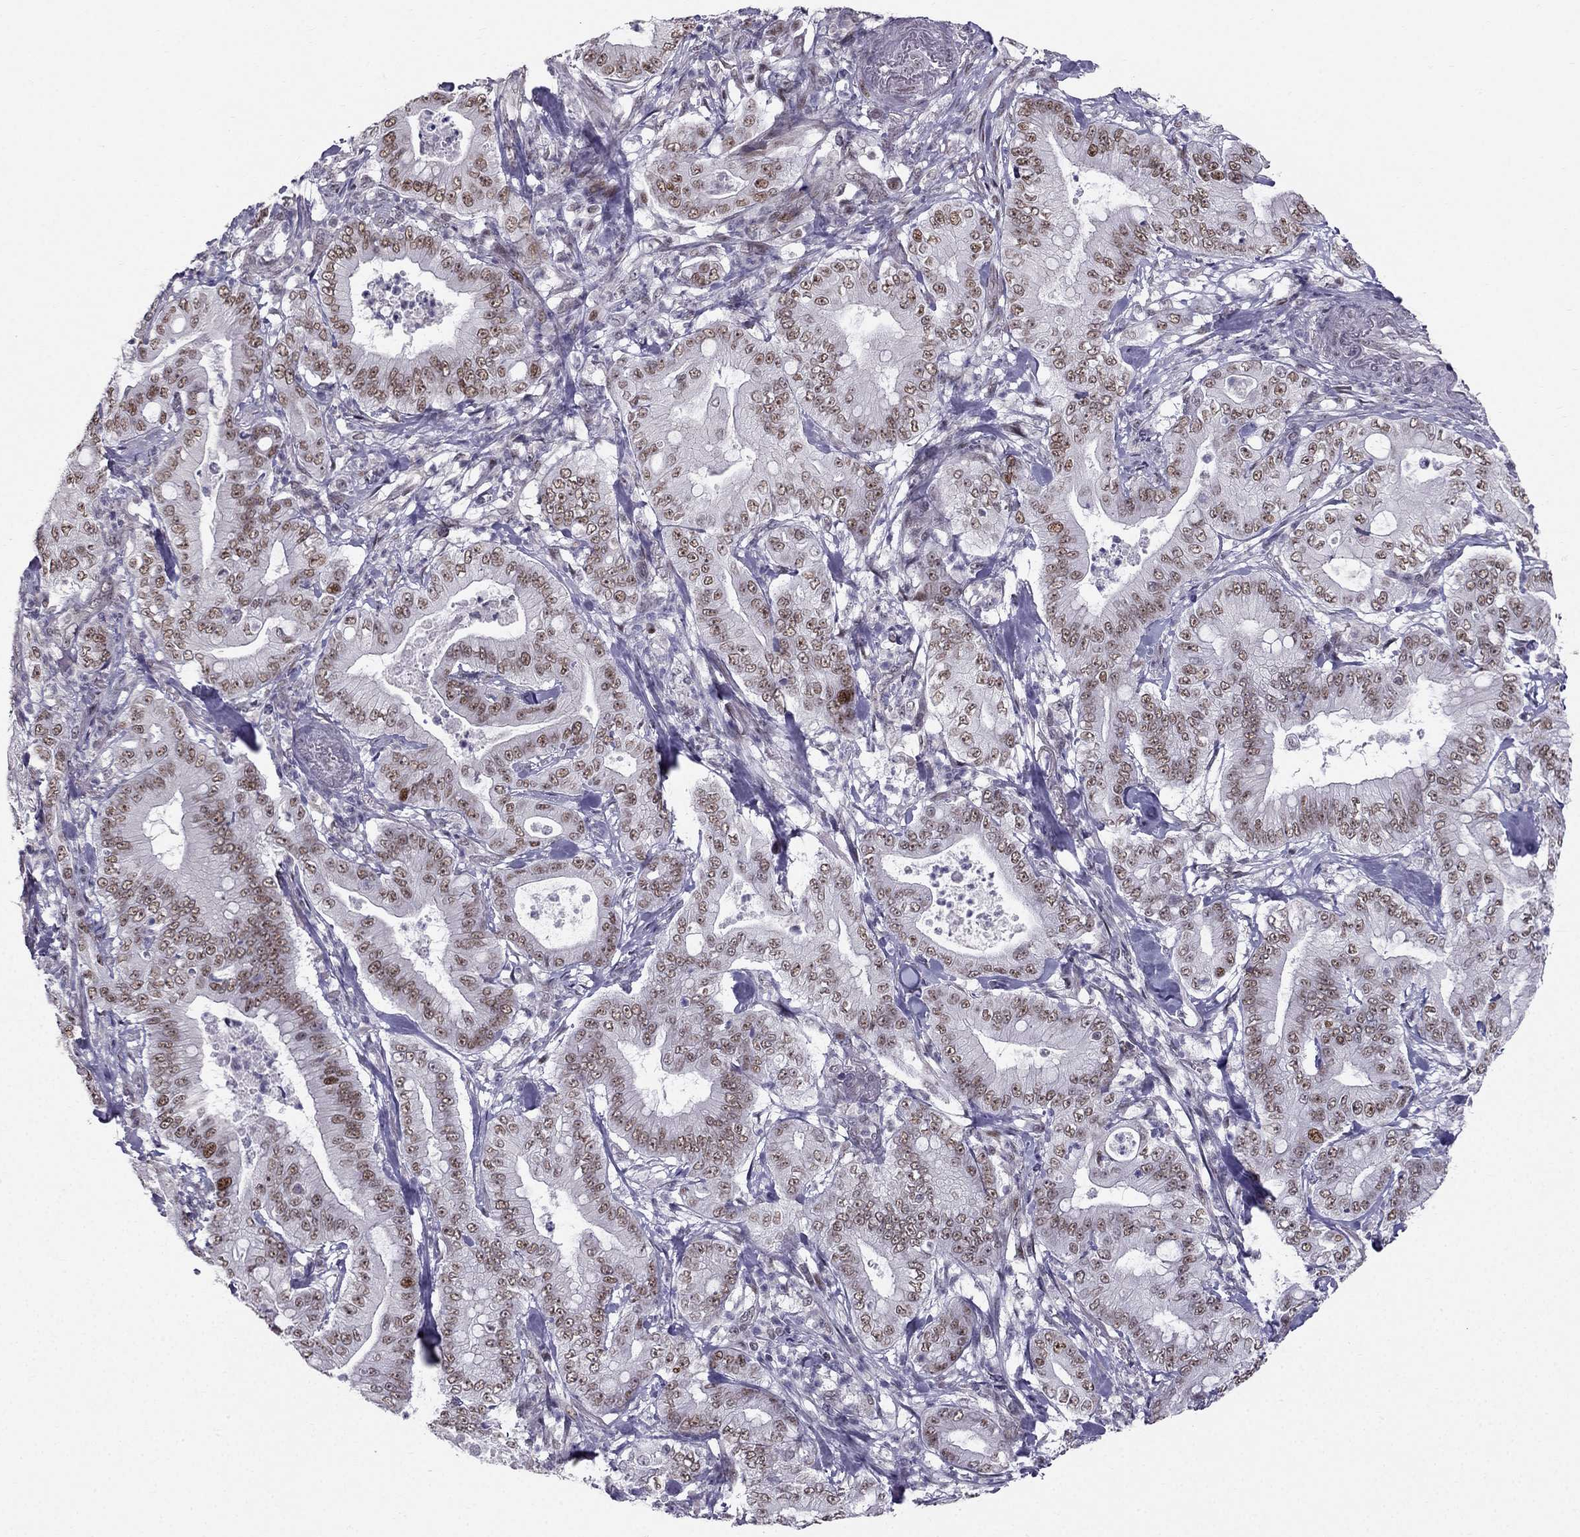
{"staining": {"intensity": "weak", "quantity": ">75%", "location": "nuclear"}, "tissue": "pancreatic cancer", "cell_type": "Tumor cells", "image_type": "cancer", "snomed": [{"axis": "morphology", "description": "Adenocarcinoma, NOS"}, {"axis": "topography", "description": "Pancreas"}], "caption": "Pancreatic cancer stained for a protein exhibits weak nuclear positivity in tumor cells.", "gene": "RPRD2", "patient": {"sex": "male", "age": 71}}